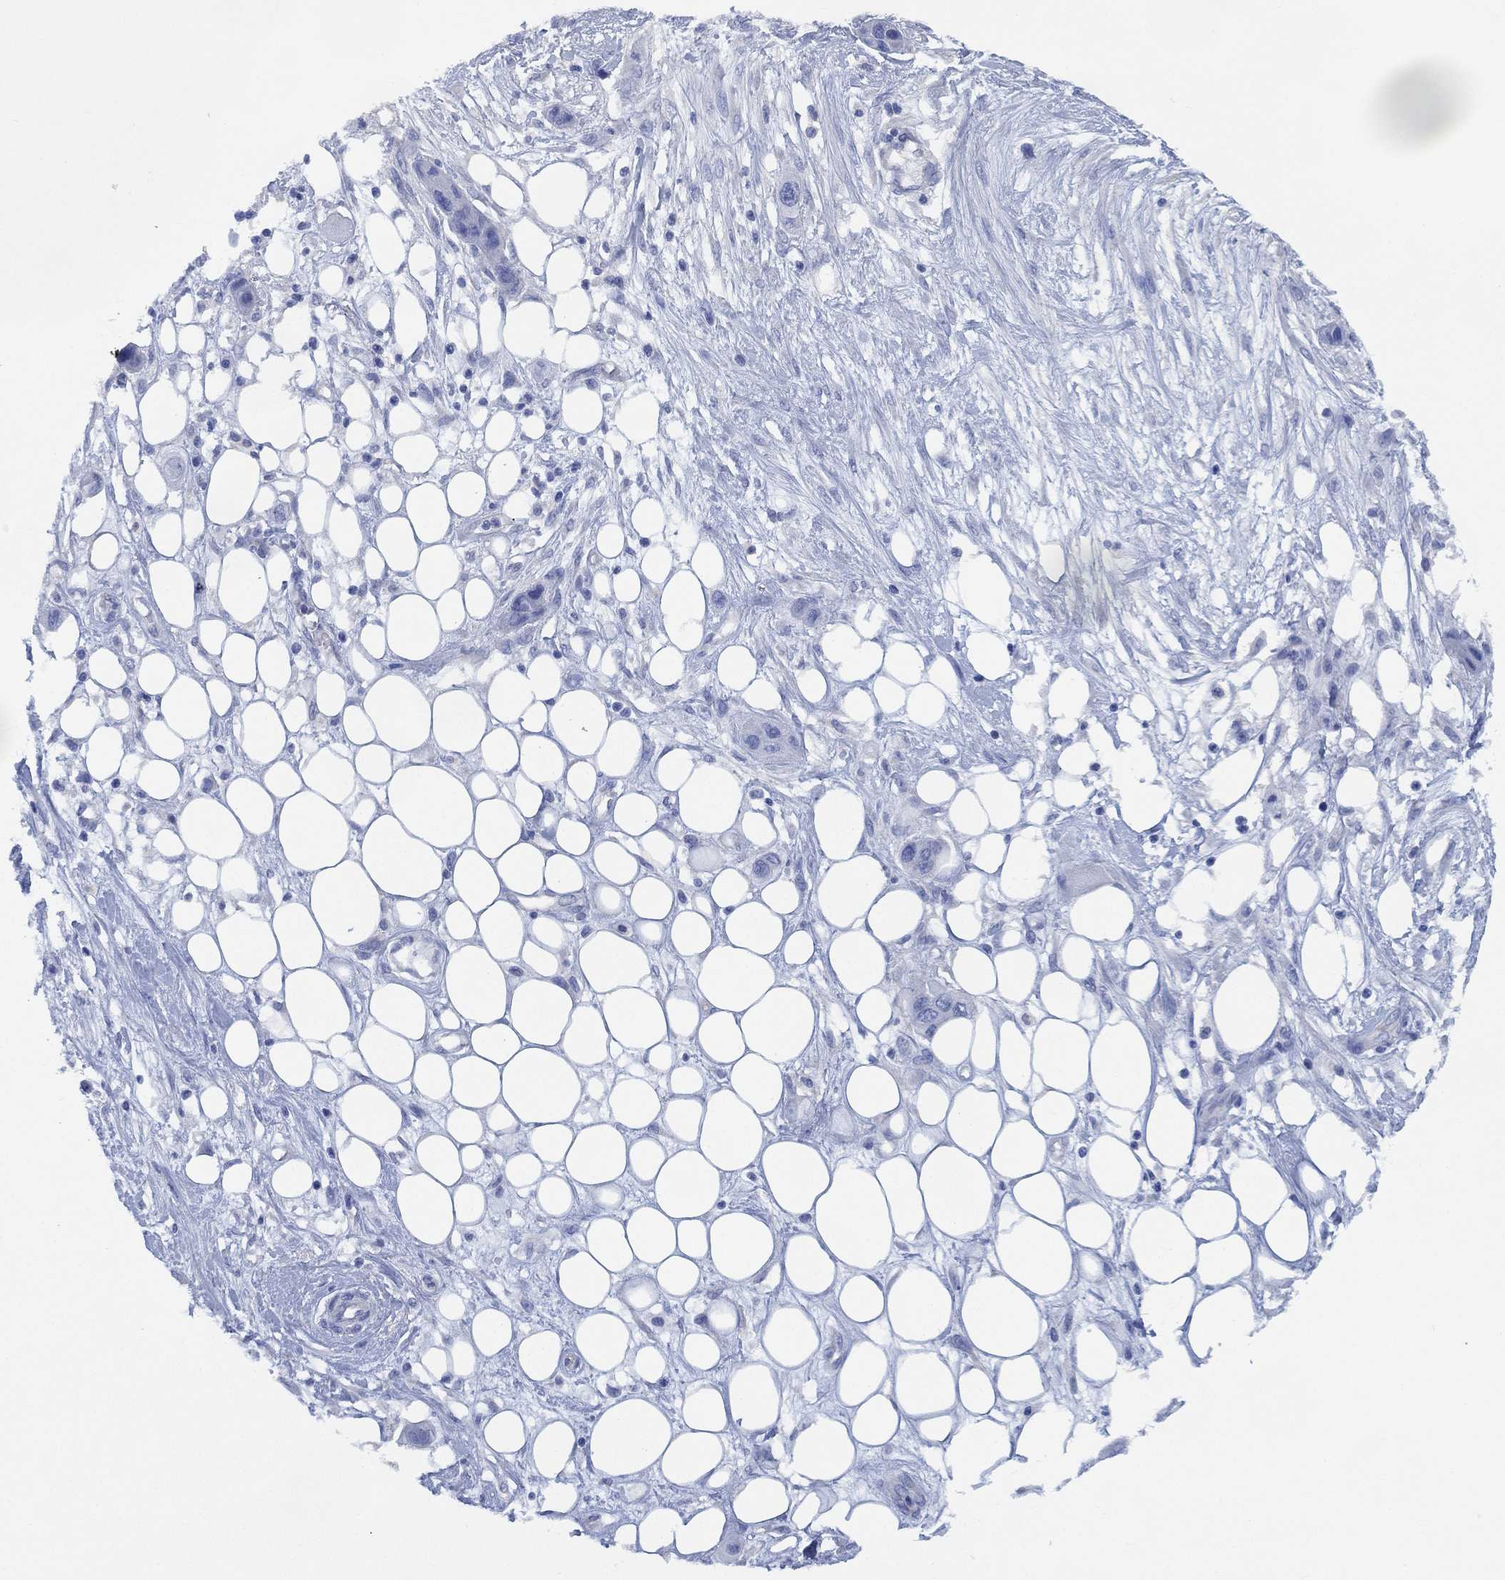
{"staining": {"intensity": "negative", "quantity": "none", "location": "none"}, "tissue": "skin cancer", "cell_type": "Tumor cells", "image_type": "cancer", "snomed": [{"axis": "morphology", "description": "Squamous cell carcinoma, NOS"}, {"axis": "topography", "description": "Skin"}], "caption": "This is an immunohistochemistry image of human skin squamous cell carcinoma. There is no expression in tumor cells.", "gene": "CCDC70", "patient": {"sex": "male", "age": 79}}